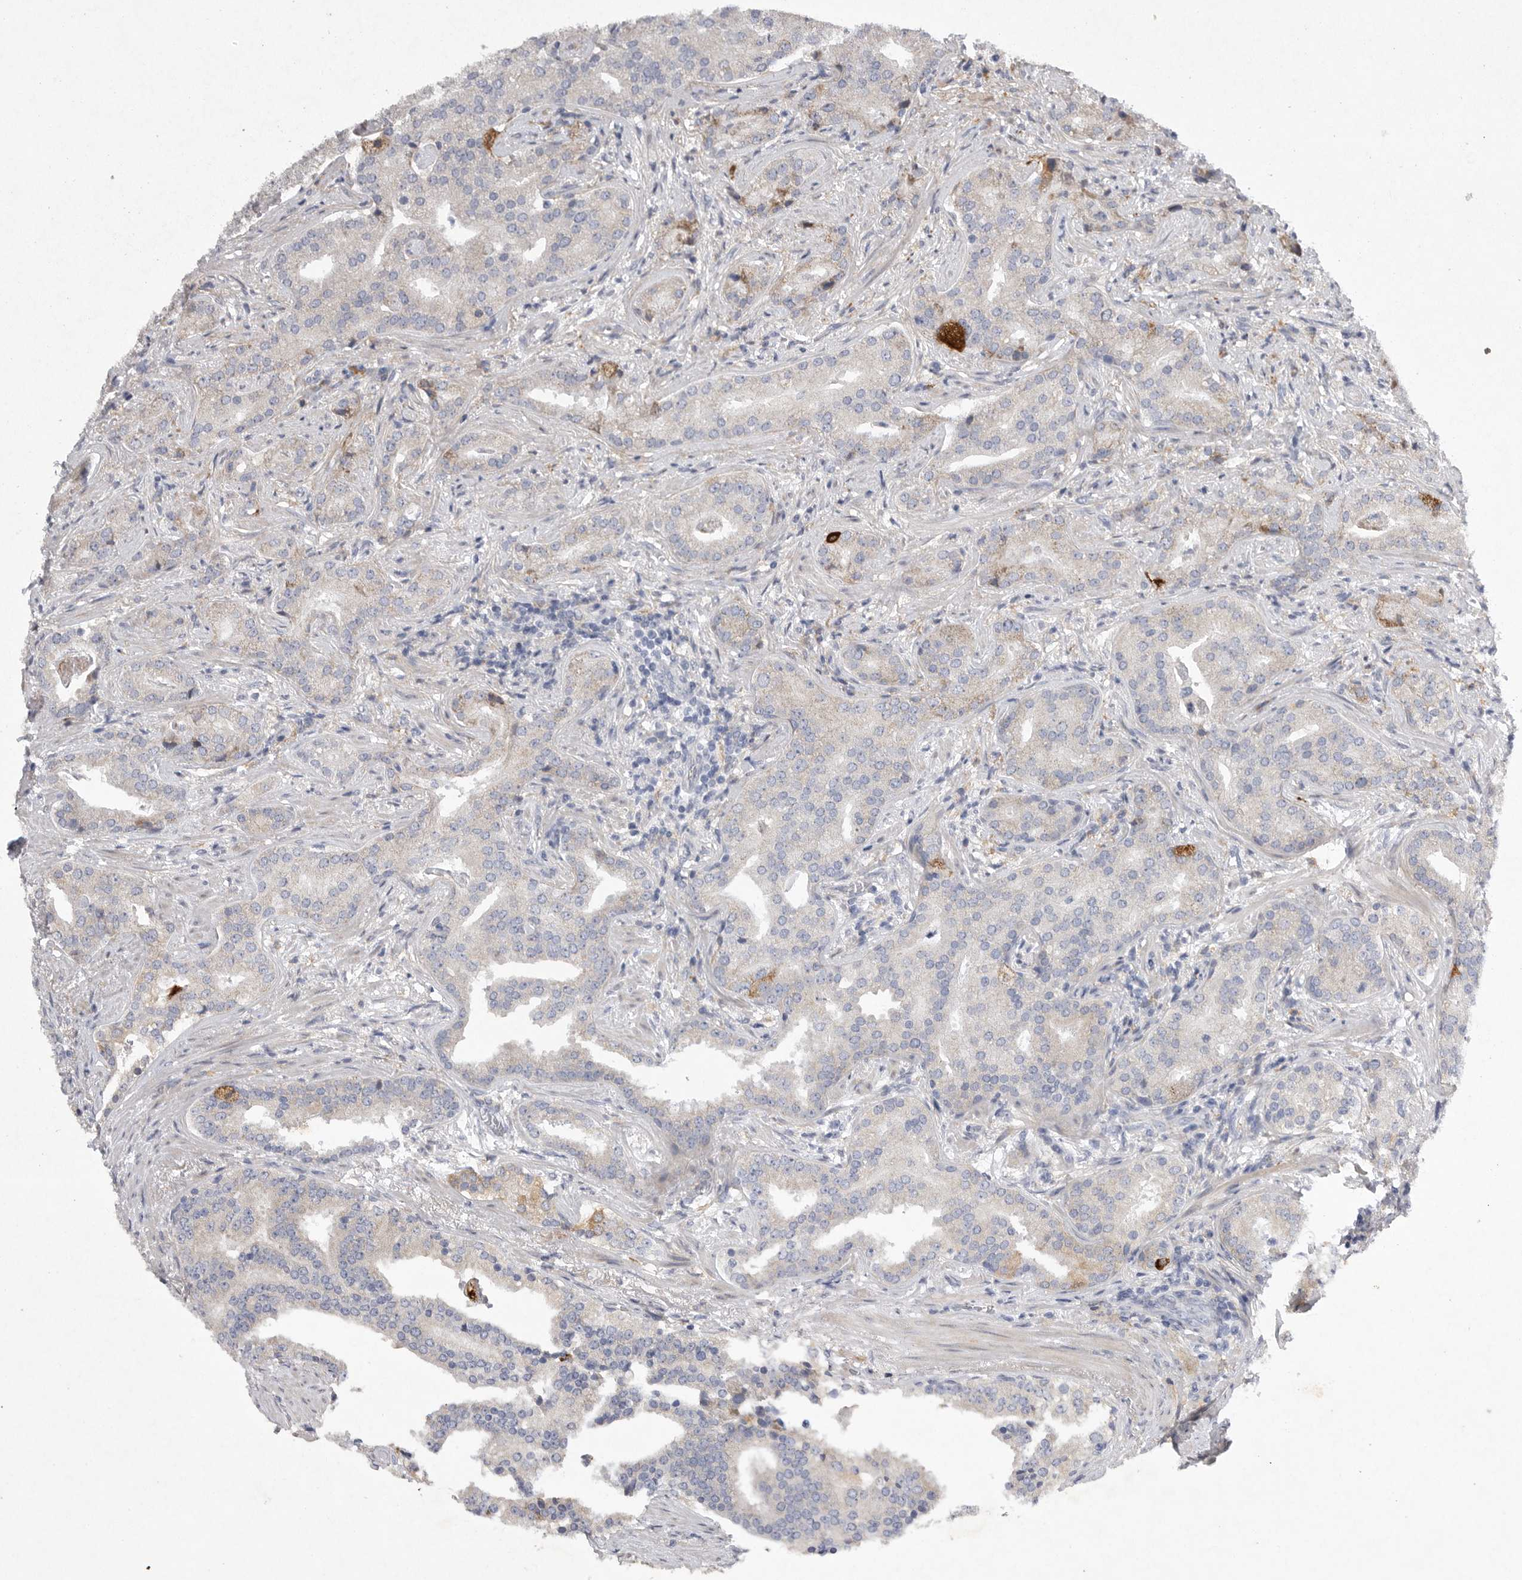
{"staining": {"intensity": "negative", "quantity": "none", "location": "none"}, "tissue": "prostate cancer", "cell_type": "Tumor cells", "image_type": "cancer", "snomed": [{"axis": "morphology", "description": "Adenocarcinoma, Low grade"}, {"axis": "topography", "description": "Prostate"}], "caption": "A high-resolution micrograph shows IHC staining of prostate cancer, which exhibits no significant expression in tumor cells.", "gene": "EDEM3", "patient": {"sex": "male", "age": 67}}